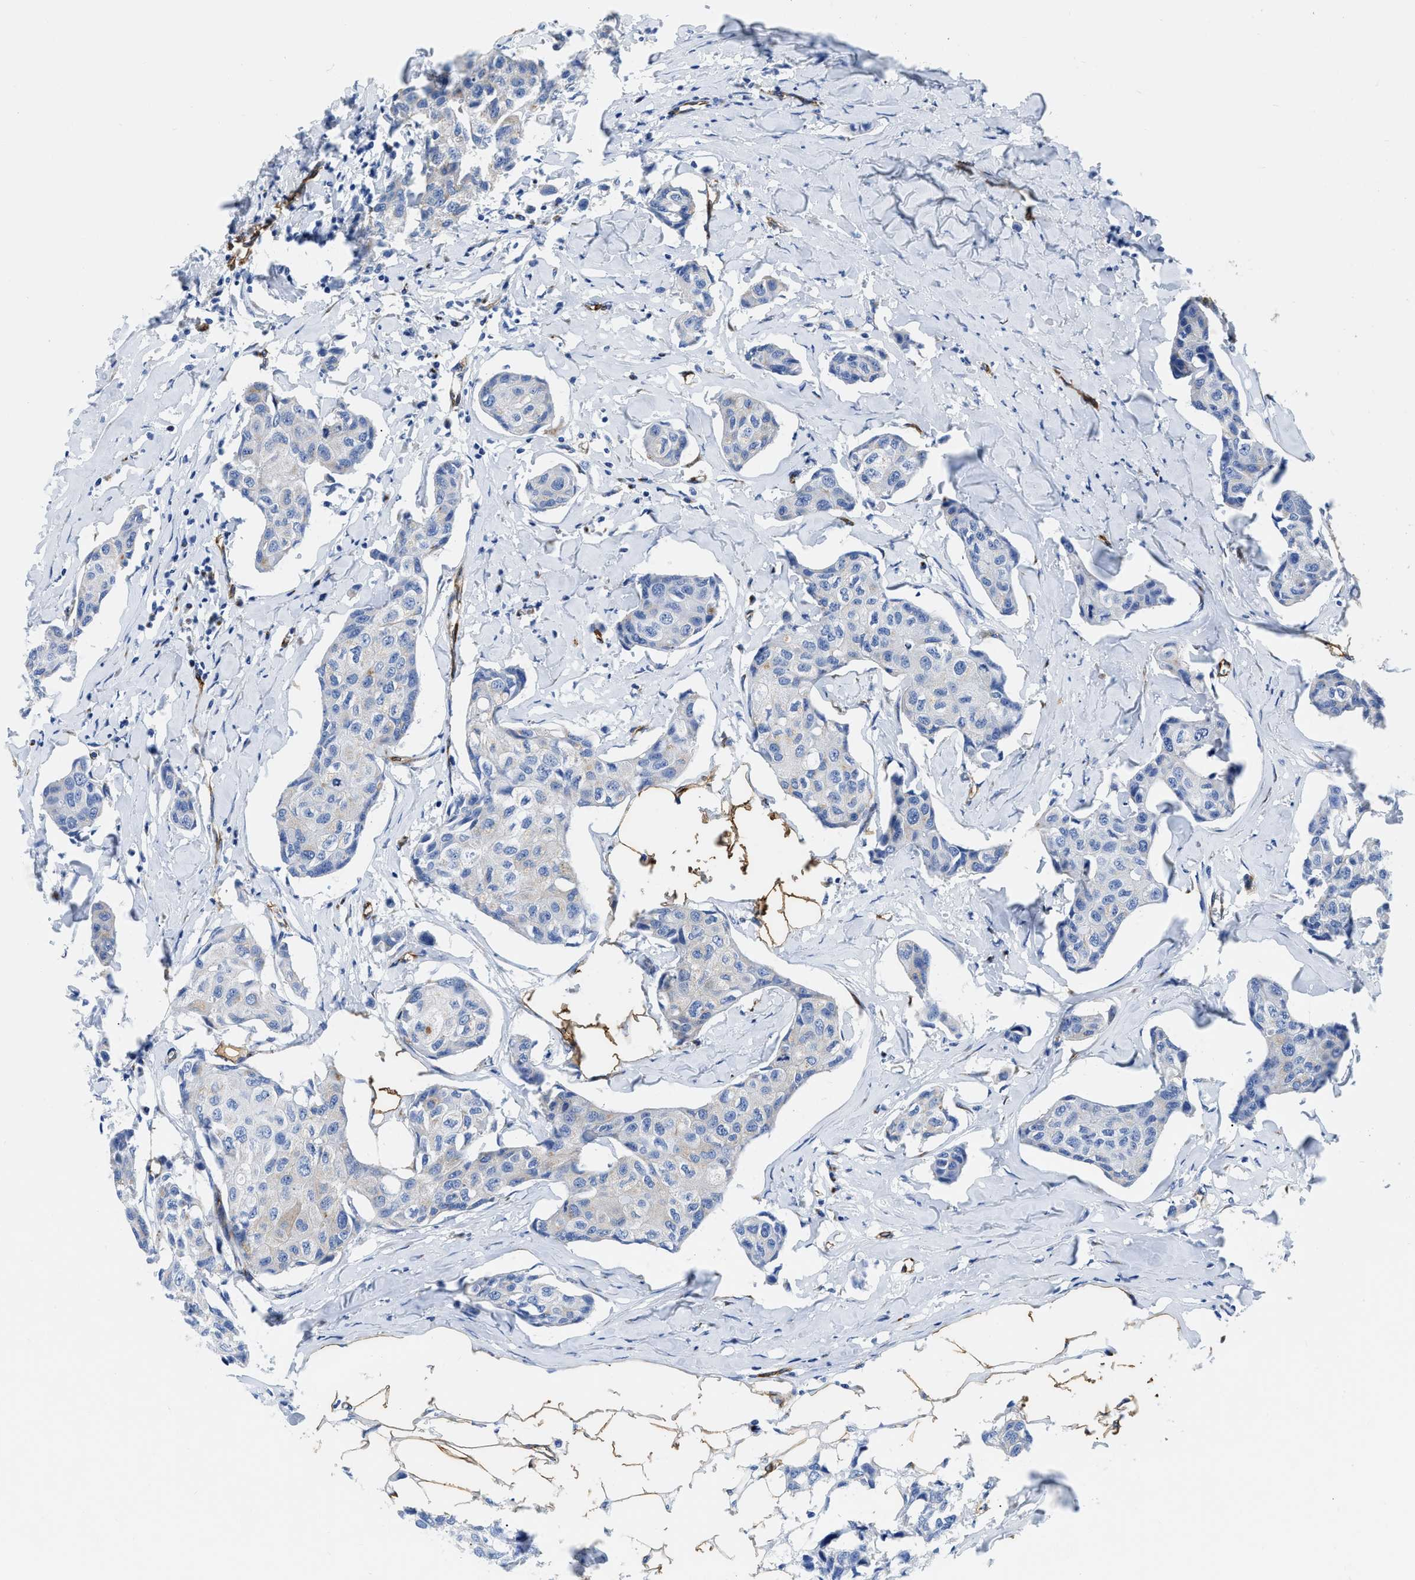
{"staining": {"intensity": "negative", "quantity": "none", "location": "none"}, "tissue": "breast cancer", "cell_type": "Tumor cells", "image_type": "cancer", "snomed": [{"axis": "morphology", "description": "Duct carcinoma"}, {"axis": "topography", "description": "Breast"}], "caption": "Immunohistochemistry of human breast invasive ductal carcinoma displays no staining in tumor cells.", "gene": "TVP23B", "patient": {"sex": "female", "age": 80}}